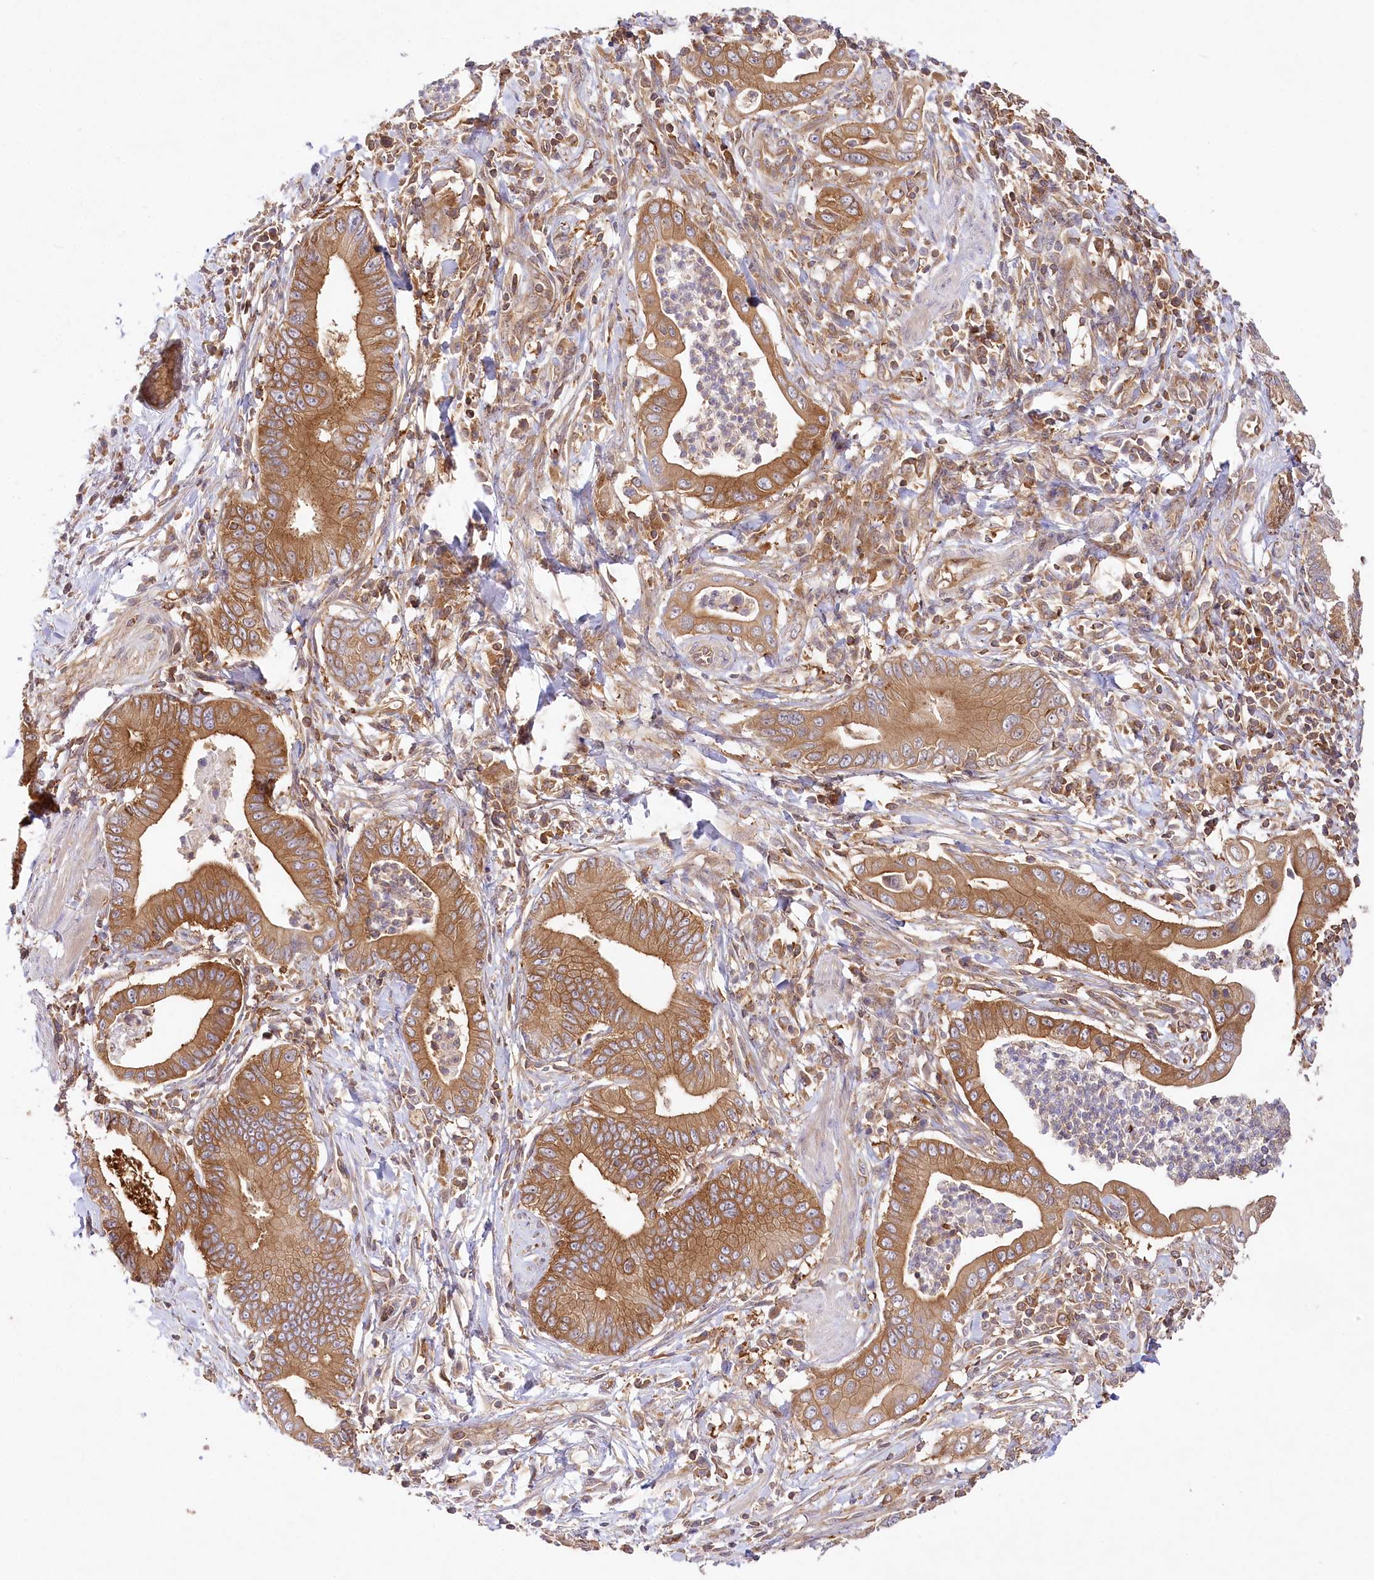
{"staining": {"intensity": "moderate", "quantity": ">75%", "location": "cytoplasmic/membranous"}, "tissue": "pancreatic cancer", "cell_type": "Tumor cells", "image_type": "cancer", "snomed": [{"axis": "morphology", "description": "Adenocarcinoma, NOS"}, {"axis": "topography", "description": "Pancreas"}], "caption": "There is medium levels of moderate cytoplasmic/membranous staining in tumor cells of adenocarcinoma (pancreatic), as demonstrated by immunohistochemical staining (brown color).", "gene": "ABRAXAS2", "patient": {"sex": "male", "age": 78}}